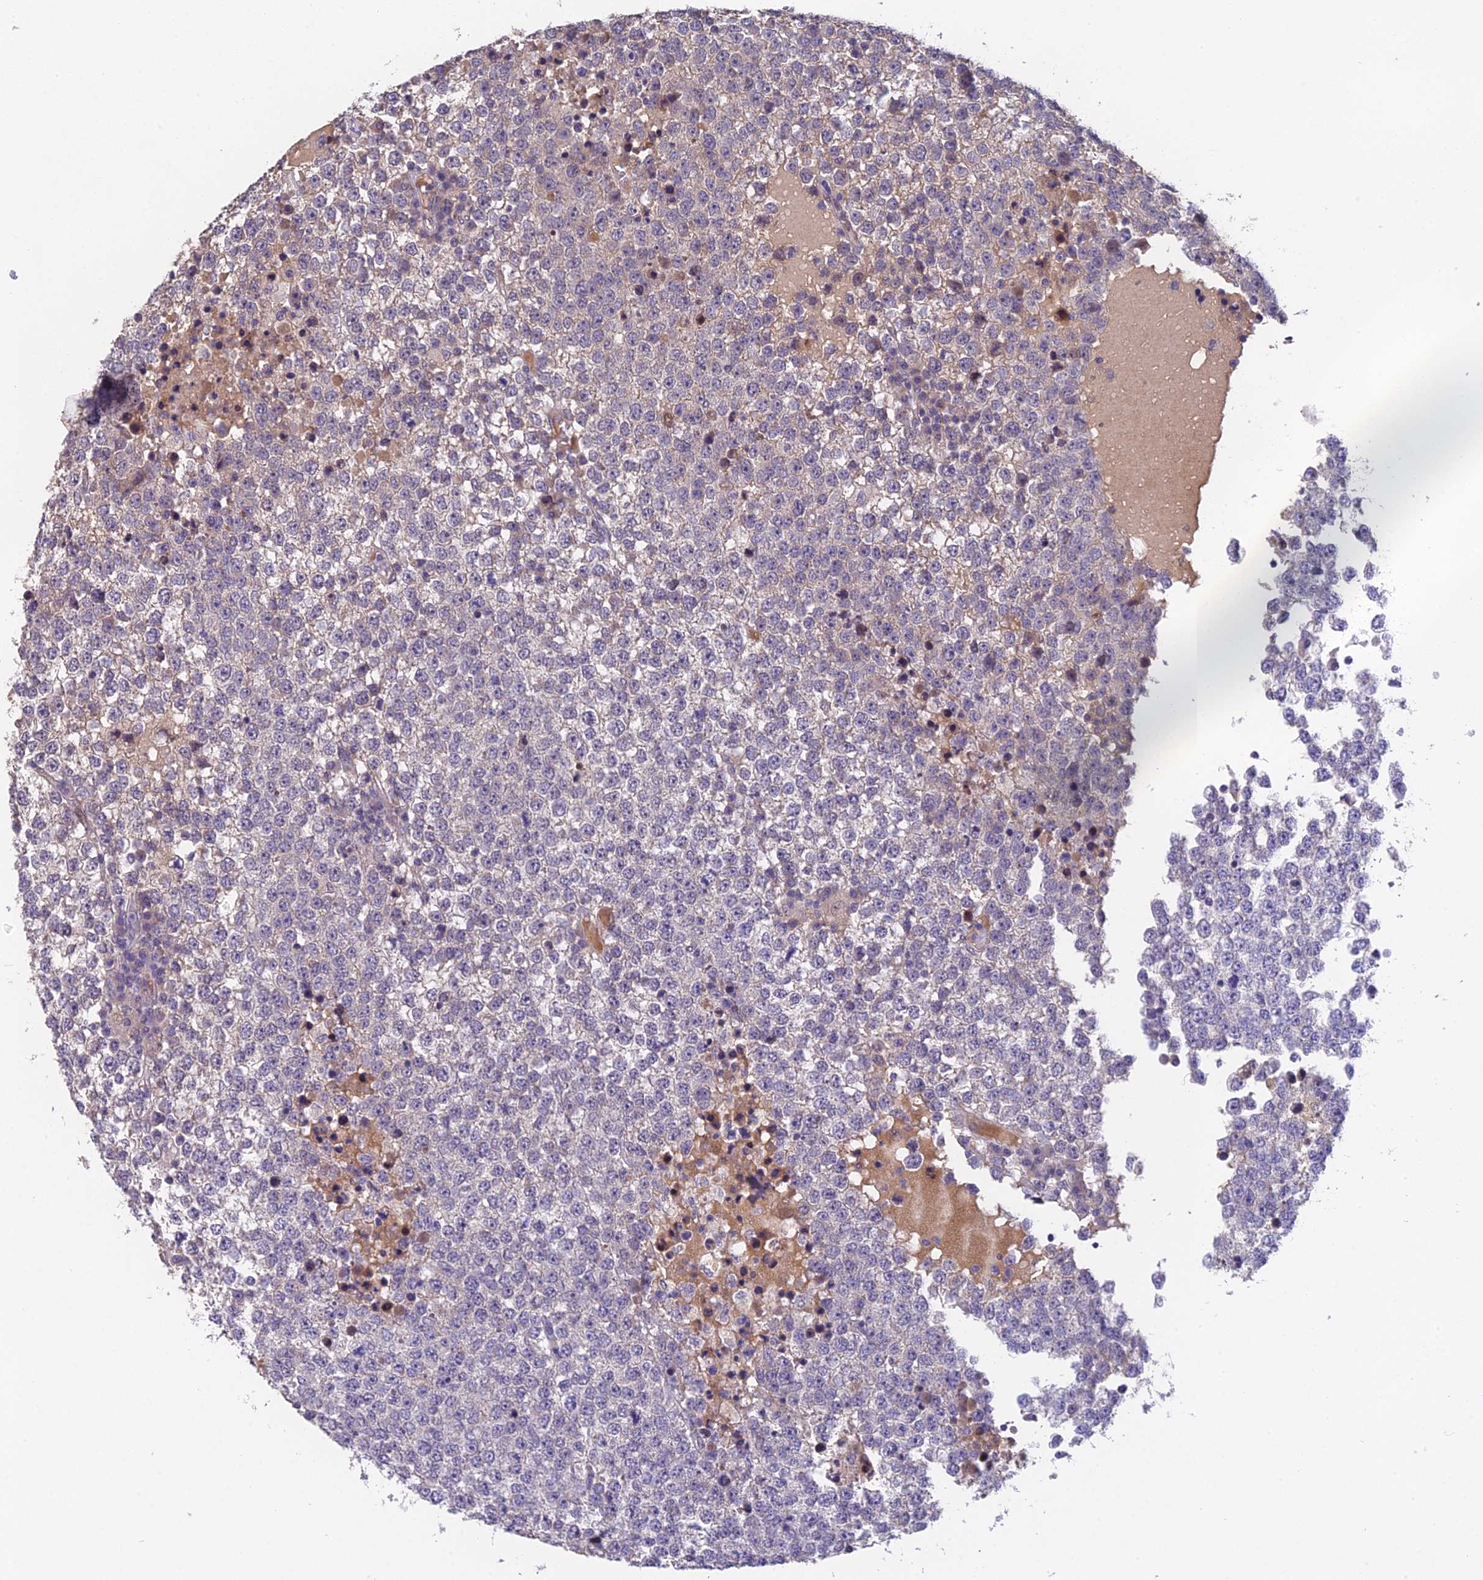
{"staining": {"intensity": "negative", "quantity": "none", "location": "none"}, "tissue": "testis cancer", "cell_type": "Tumor cells", "image_type": "cancer", "snomed": [{"axis": "morphology", "description": "Seminoma, NOS"}, {"axis": "topography", "description": "Testis"}], "caption": "Seminoma (testis) stained for a protein using immunohistochemistry exhibits no expression tumor cells.", "gene": "PUS10", "patient": {"sex": "male", "age": 65}}